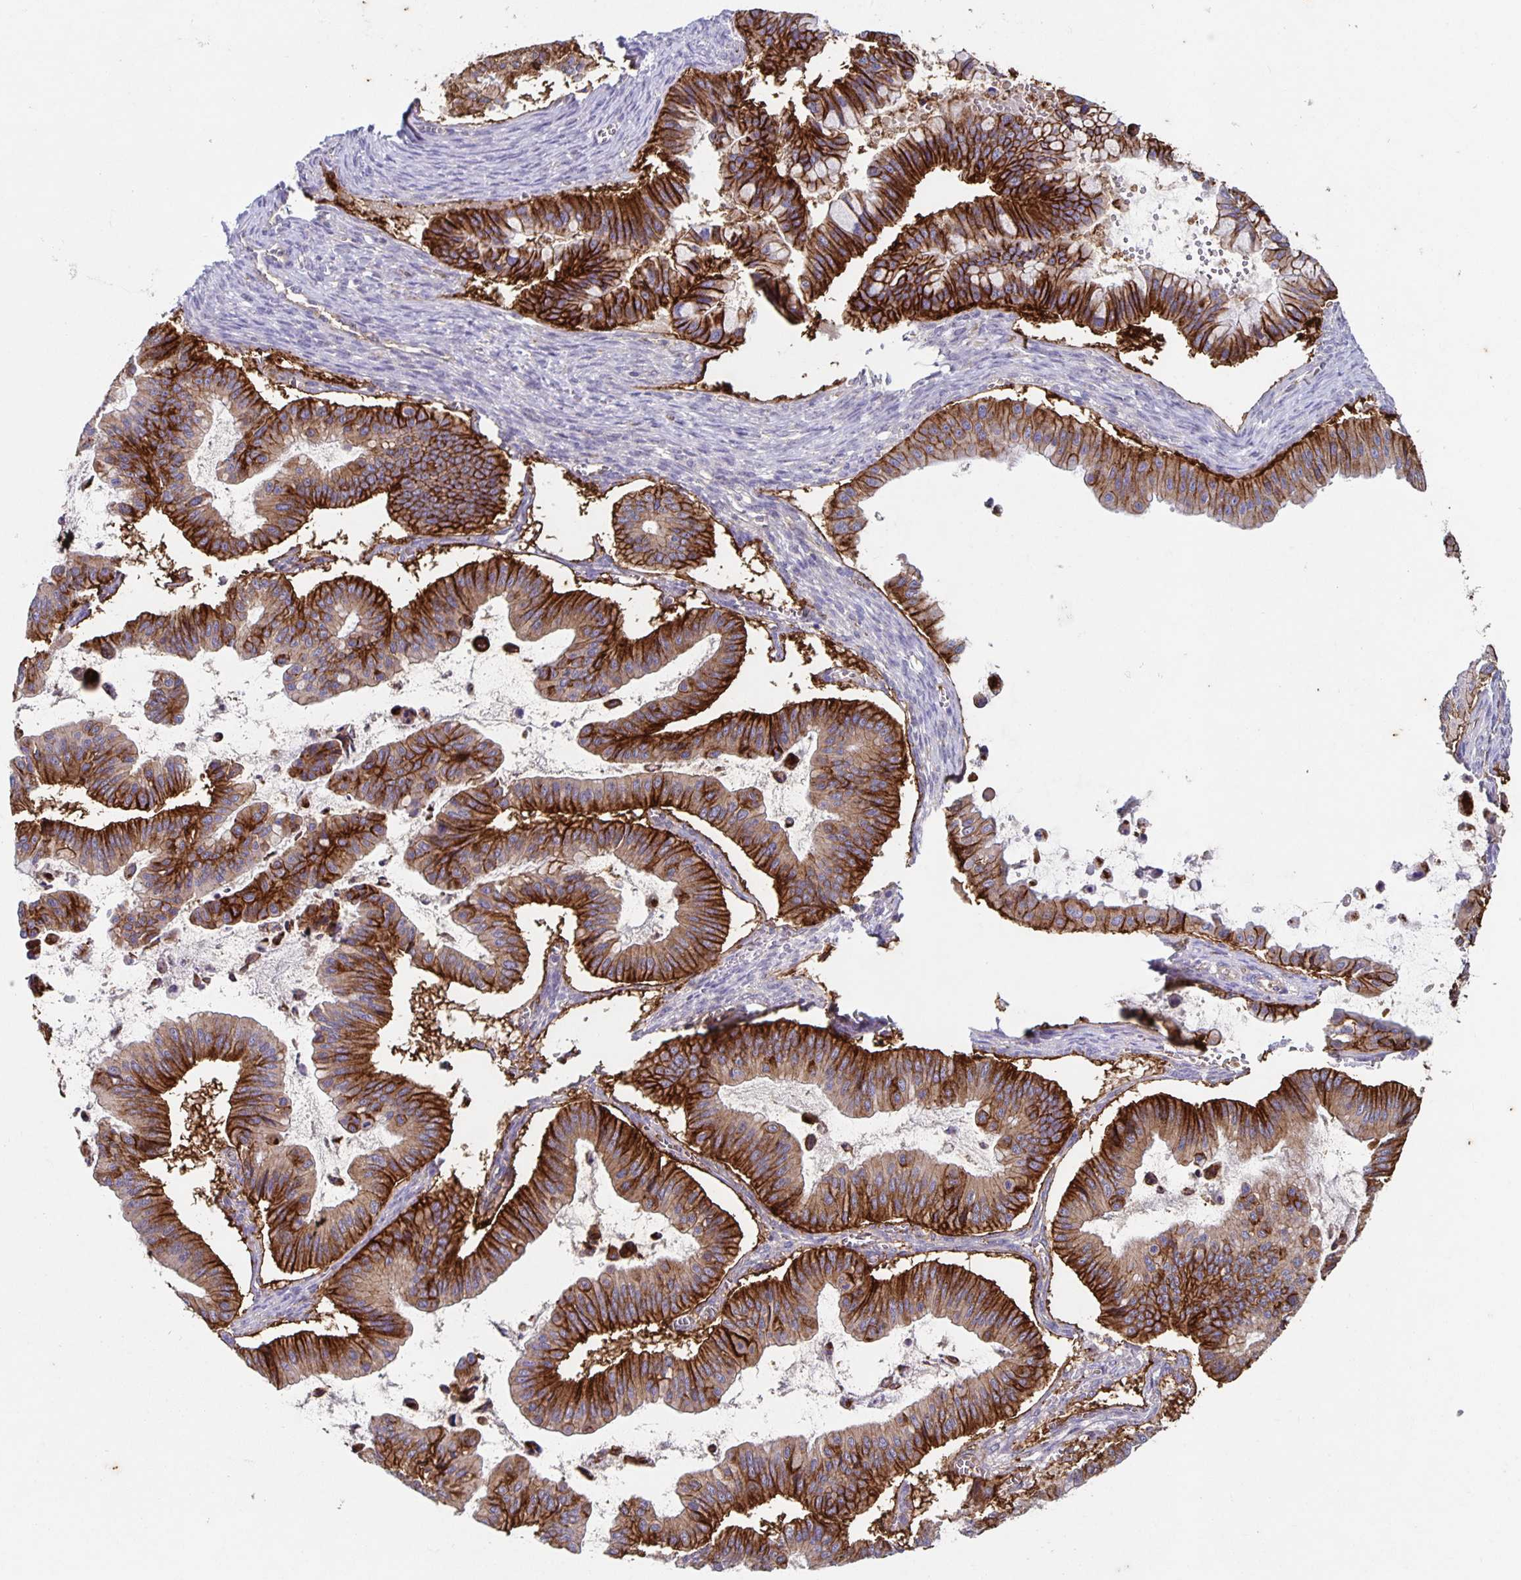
{"staining": {"intensity": "strong", "quantity": ">75%", "location": "cytoplasmic/membranous"}, "tissue": "ovarian cancer", "cell_type": "Tumor cells", "image_type": "cancer", "snomed": [{"axis": "morphology", "description": "Cystadenocarcinoma, mucinous, NOS"}, {"axis": "topography", "description": "Ovary"}], "caption": "Ovarian cancer stained with IHC exhibits strong cytoplasmic/membranous positivity in about >75% of tumor cells.", "gene": "ITGA2", "patient": {"sex": "female", "age": 72}}